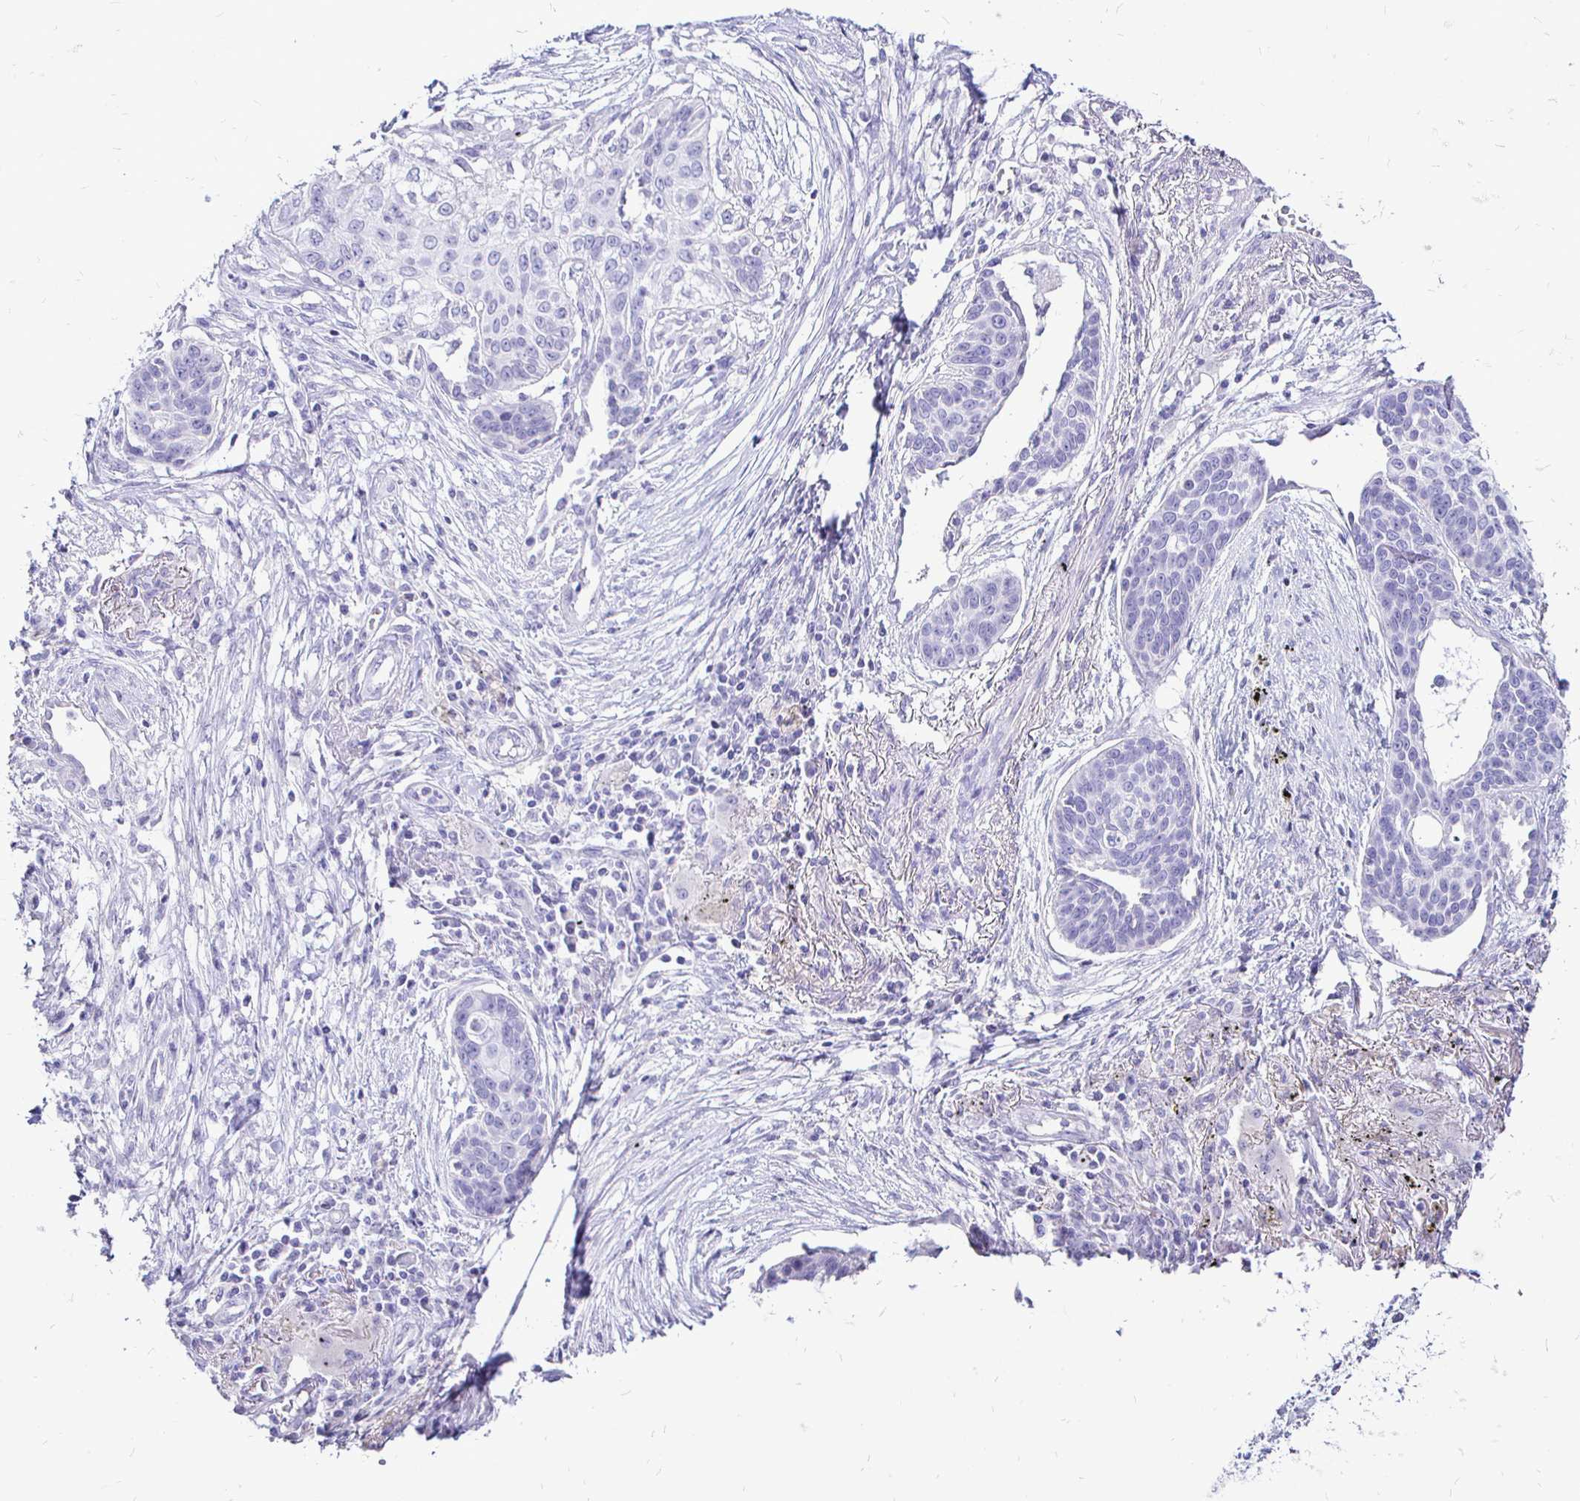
{"staining": {"intensity": "negative", "quantity": "none", "location": "none"}, "tissue": "lung cancer", "cell_type": "Tumor cells", "image_type": "cancer", "snomed": [{"axis": "morphology", "description": "Squamous cell carcinoma, NOS"}, {"axis": "topography", "description": "Lung"}], "caption": "The image reveals no significant staining in tumor cells of lung cancer.", "gene": "IRGC", "patient": {"sex": "male", "age": 71}}